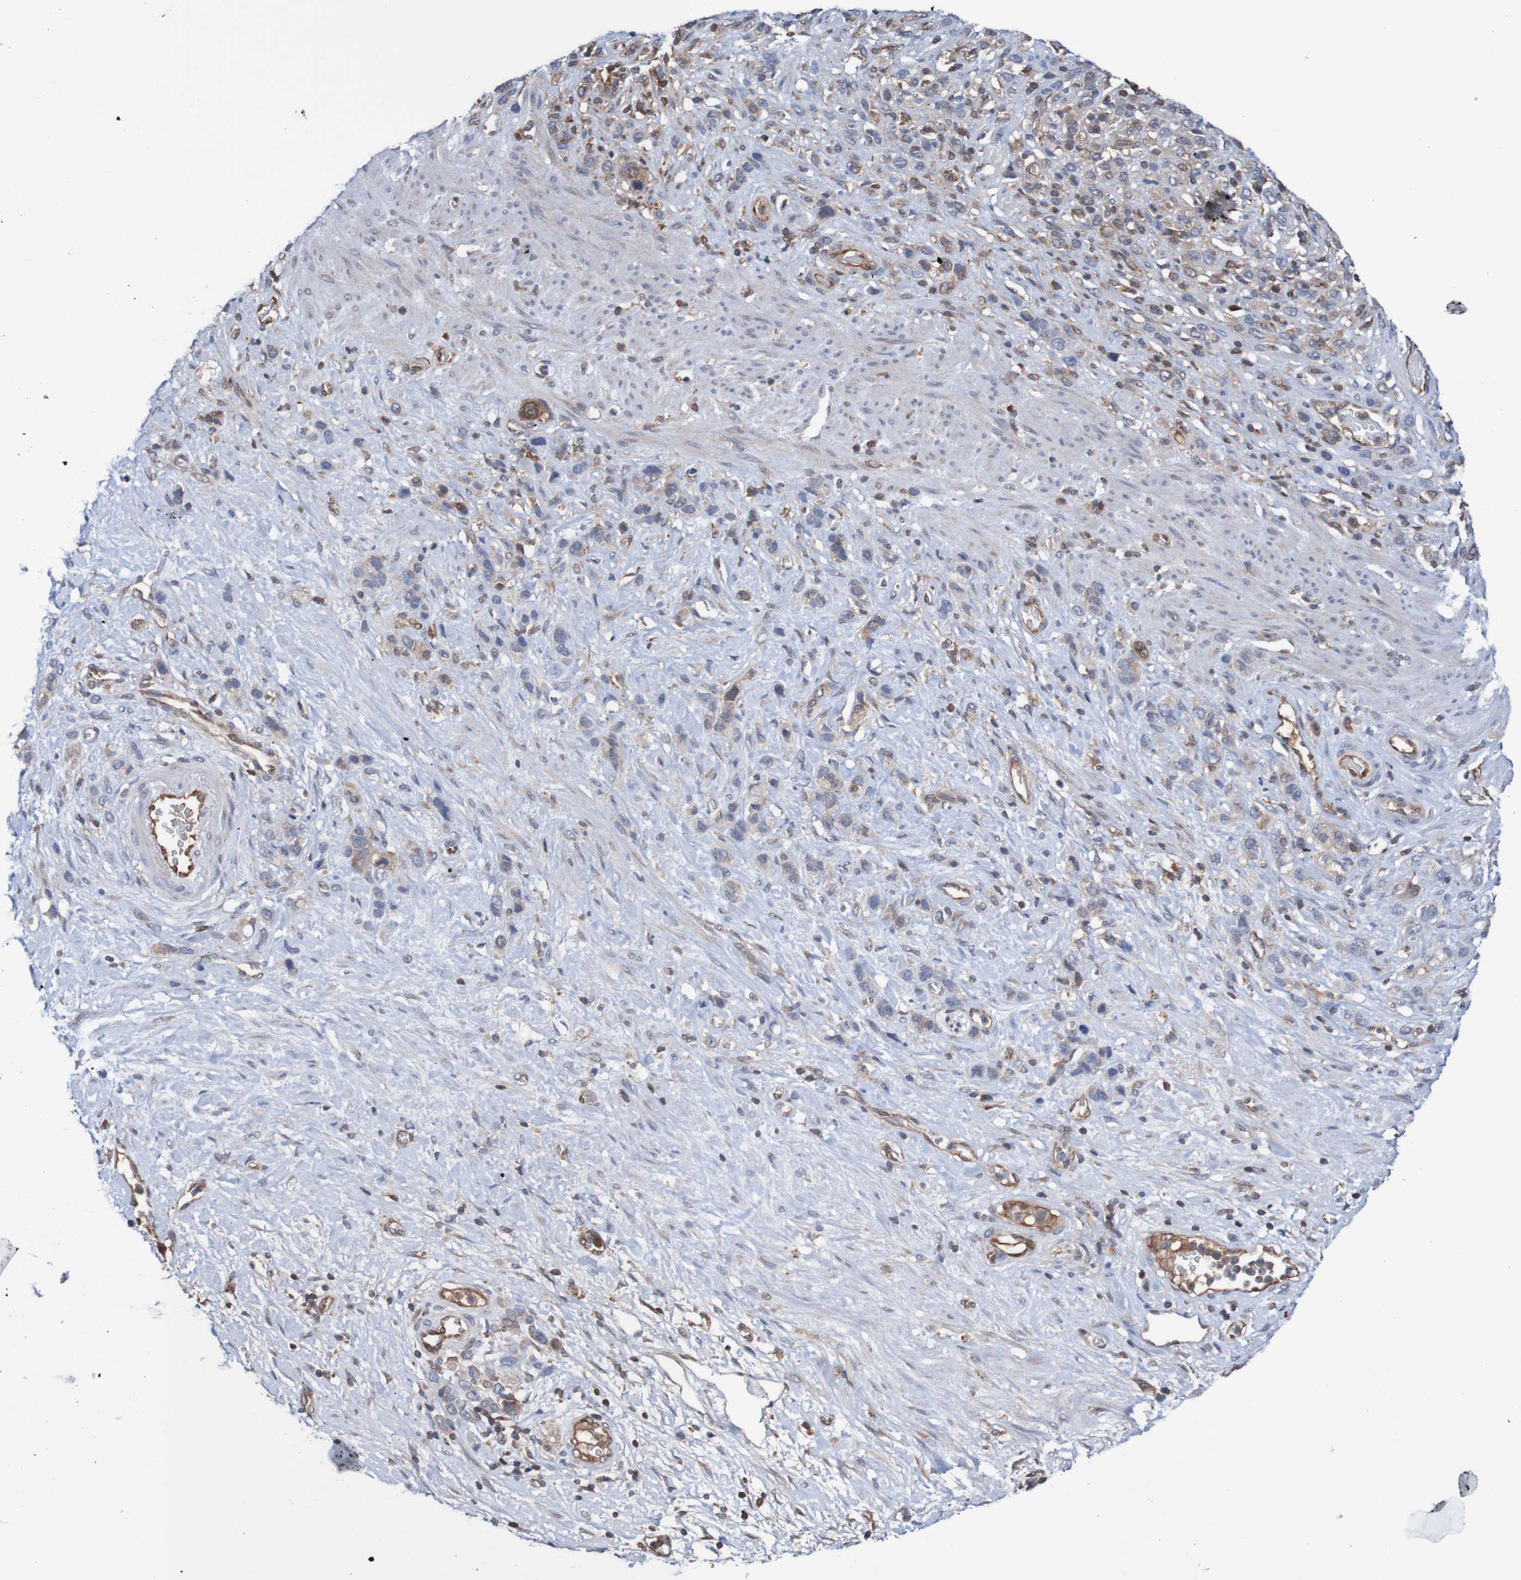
{"staining": {"intensity": "moderate", "quantity": "25%-75%", "location": "cytoplasmic/membranous"}, "tissue": "stomach cancer", "cell_type": "Tumor cells", "image_type": "cancer", "snomed": [{"axis": "morphology", "description": "Adenocarcinoma, NOS"}, {"axis": "morphology", "description": "Adenocarcinoma, High grade"}, {"axis": "topography", "description": "Stomach, upper"}, {"axis": "topography", "description": "Stomach, lower"}], "caption": "This histopathology image displays stomach adenocarcinoma stained with immunohistochemistry to label a protein in brown. The cytoplasmic/membranous of tumor cells show moderate positivity for the protein. Nuclei are counter-stained blue.", "gene": "RIGI", "patient": {"sex": "female", "age": 65}}